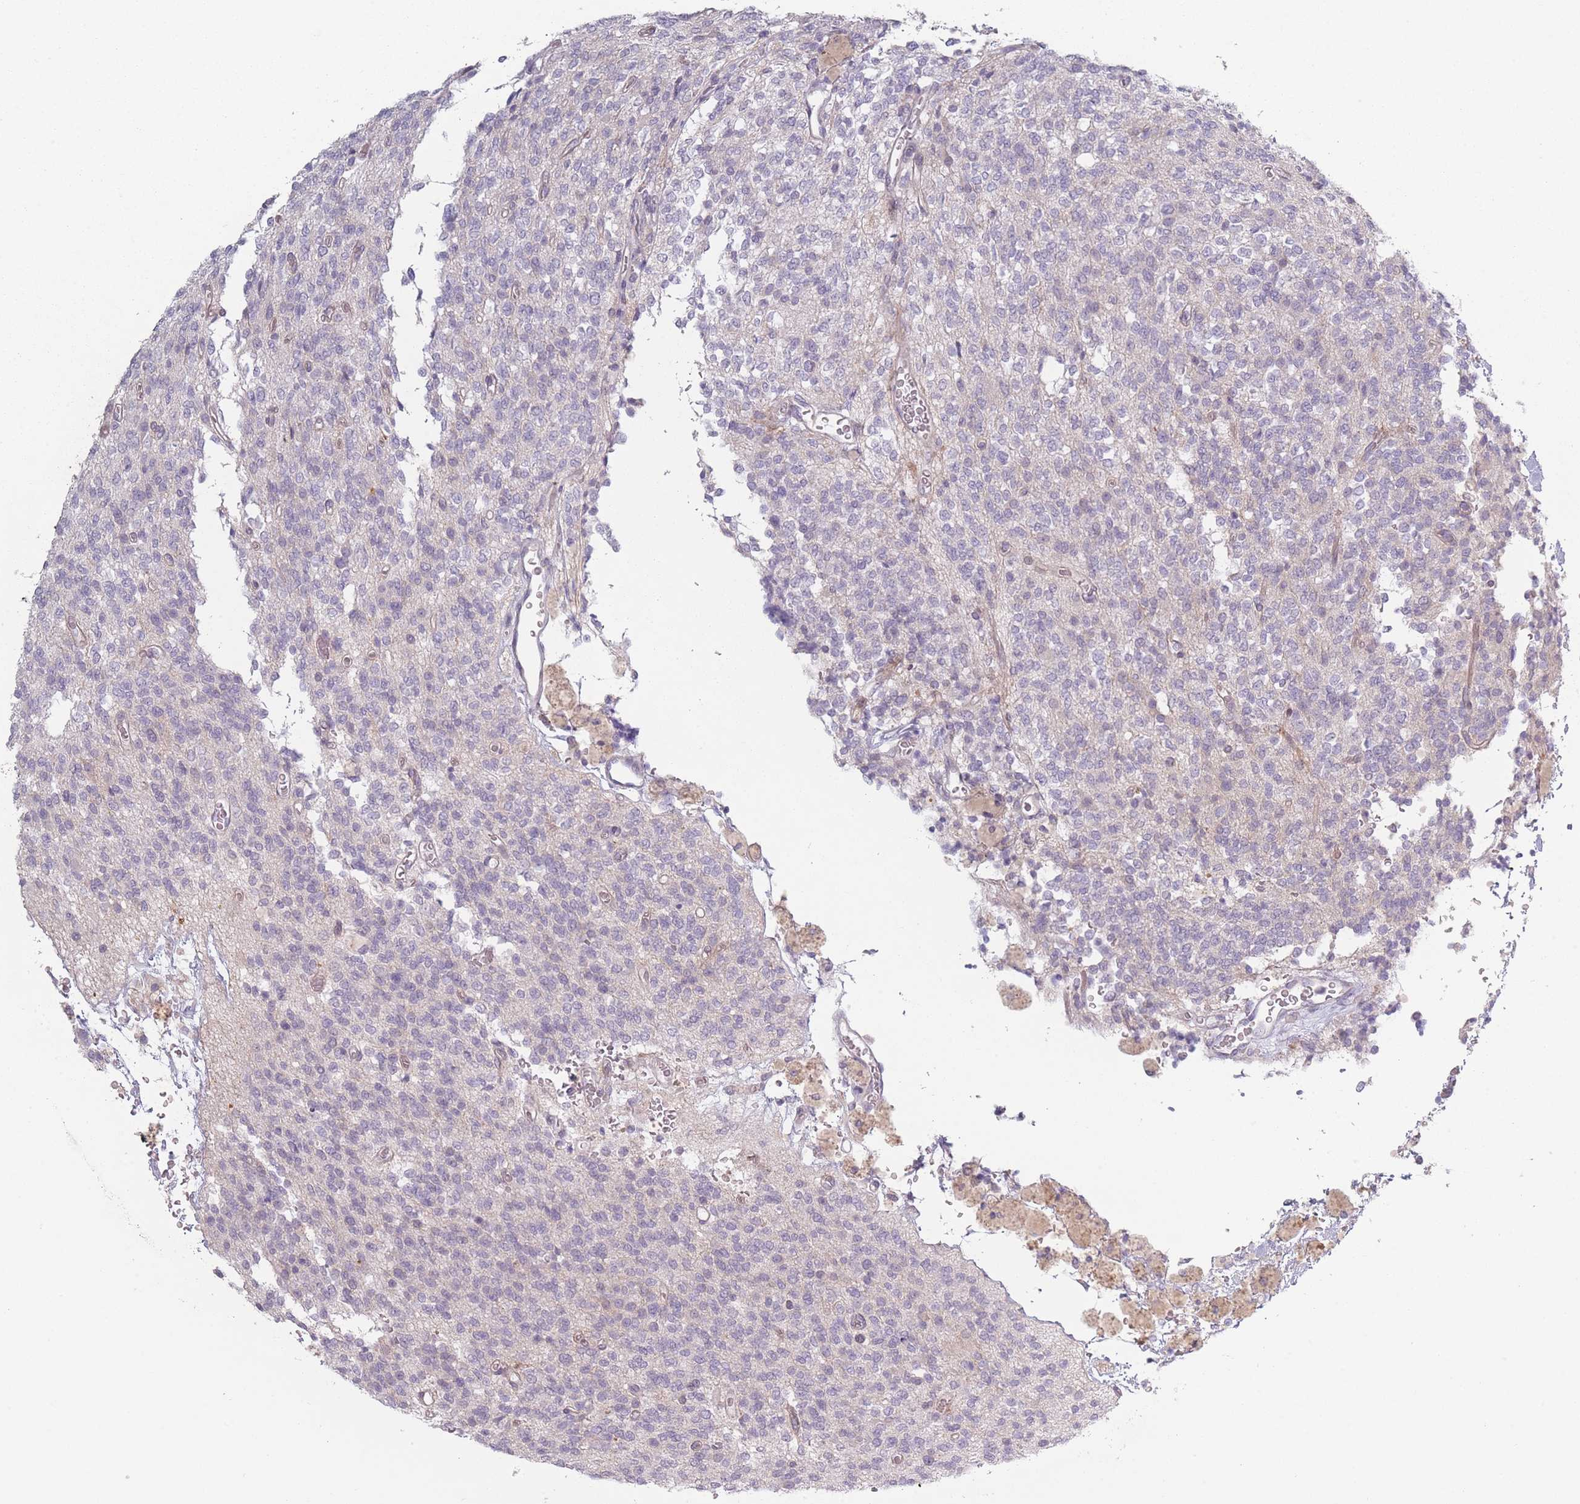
{"staining": {"intensity": "negative", "quantity": "none", "location": "none"}, "tissue": "glioma", "cell_type": "Tumor cells", "image_type": "cancer", "snomed": [{"axis": "morphology", "description": "Glioma, malignant, High grade"}, {"axis": "topography", "description": "Brain"}], "caption": "A histopathology image of glioma stained for a protein reveals no brown staining in tumor cells. (Immunohistochemistry, brightfield microscopy, high magnification).", "gene": "RASL10B", "patient": {"sex": "male", "age": 34}}